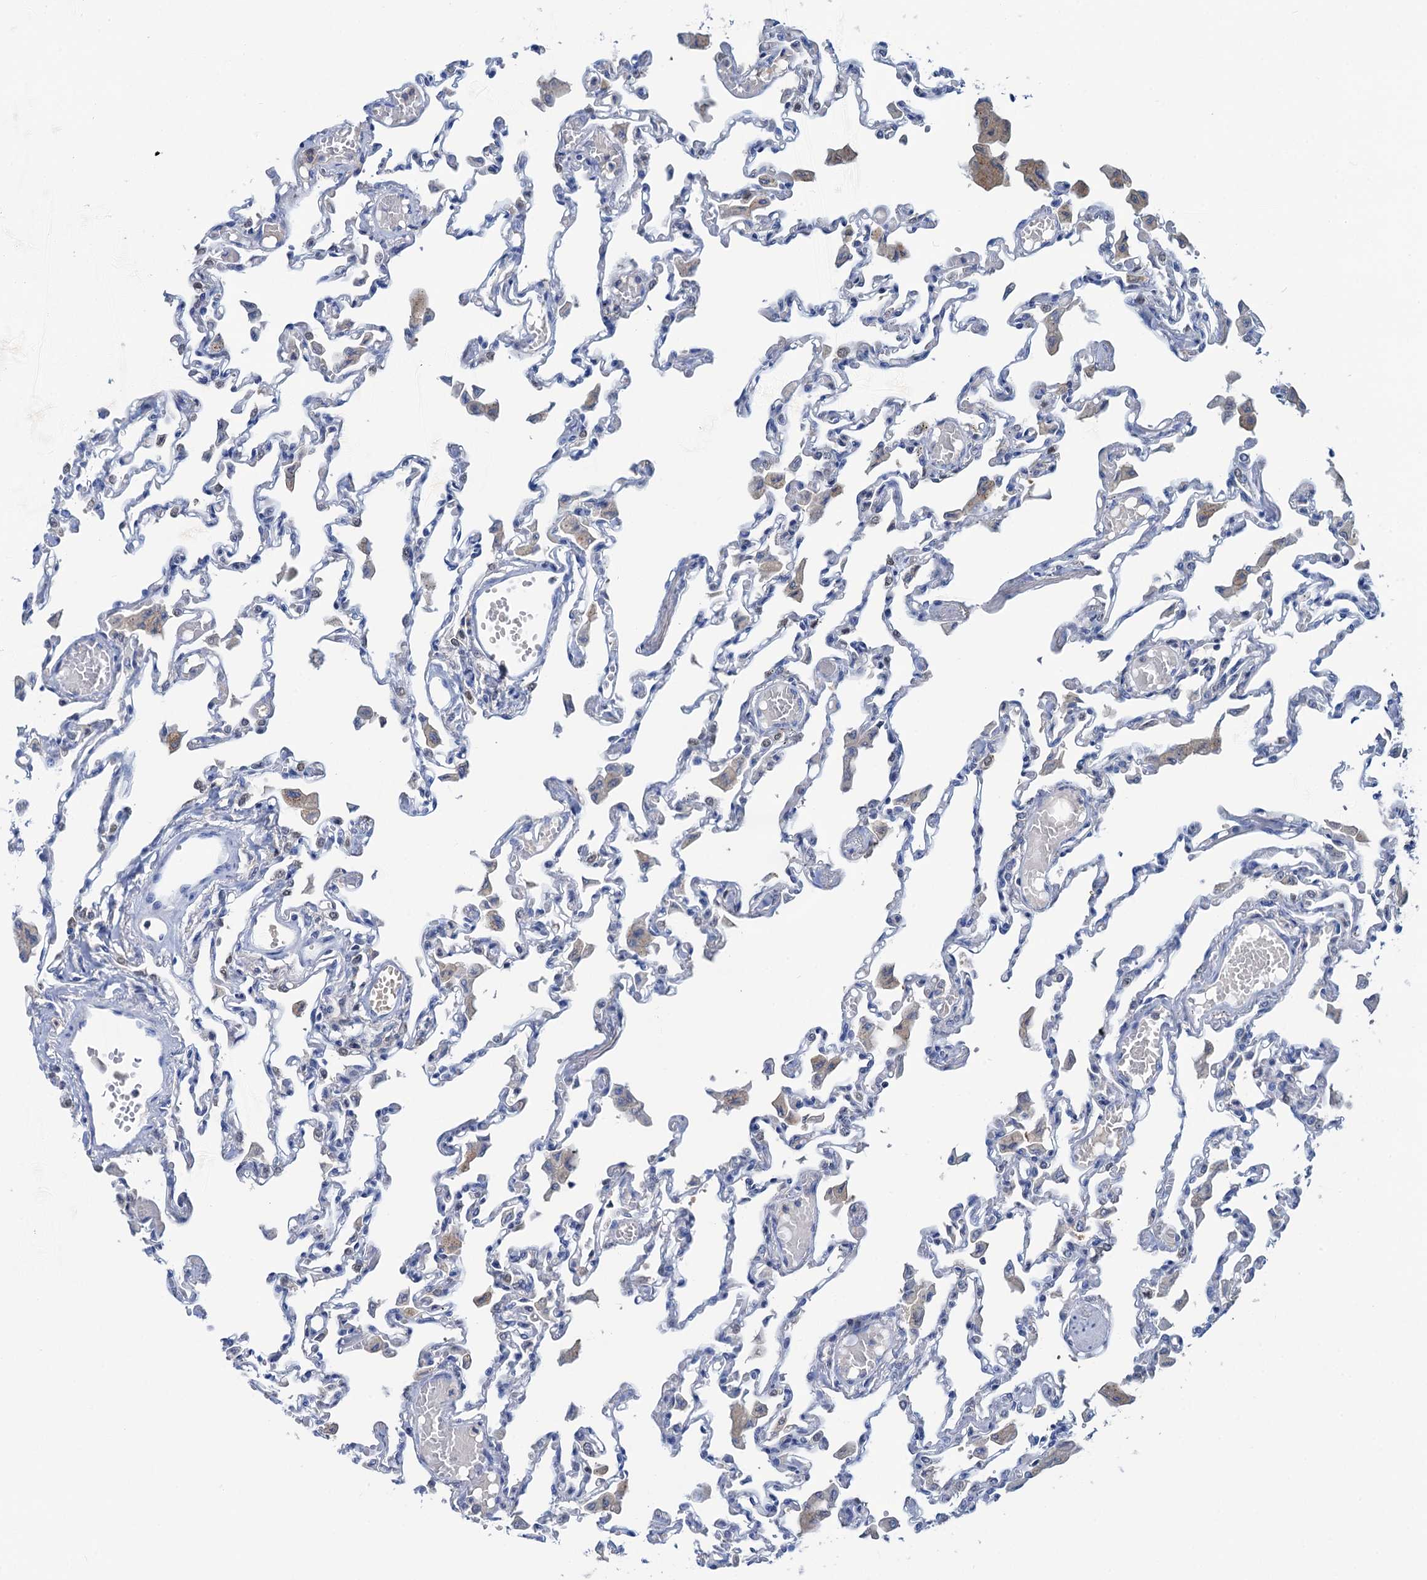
{"staining": {"intensity": "negative", "quantity": "none", "location": "none"}, "tissue": "lung", "cell_type": "Alveolar cells", "image_type": "normal", "snomed": [{"axis": "morphology", "description": "Normal tissue, NOS"}, {"axis": "topography", "description": "Bronchus"}, {"axis": "topography", "description": "Lung"}], "caption": "This is a histopathology image of immunohistochemistry staining of unremarkable lung, which shows no staining in alveolar cells.", "gene": "FAH", "patient": {"sex": "female", "age": 49}}